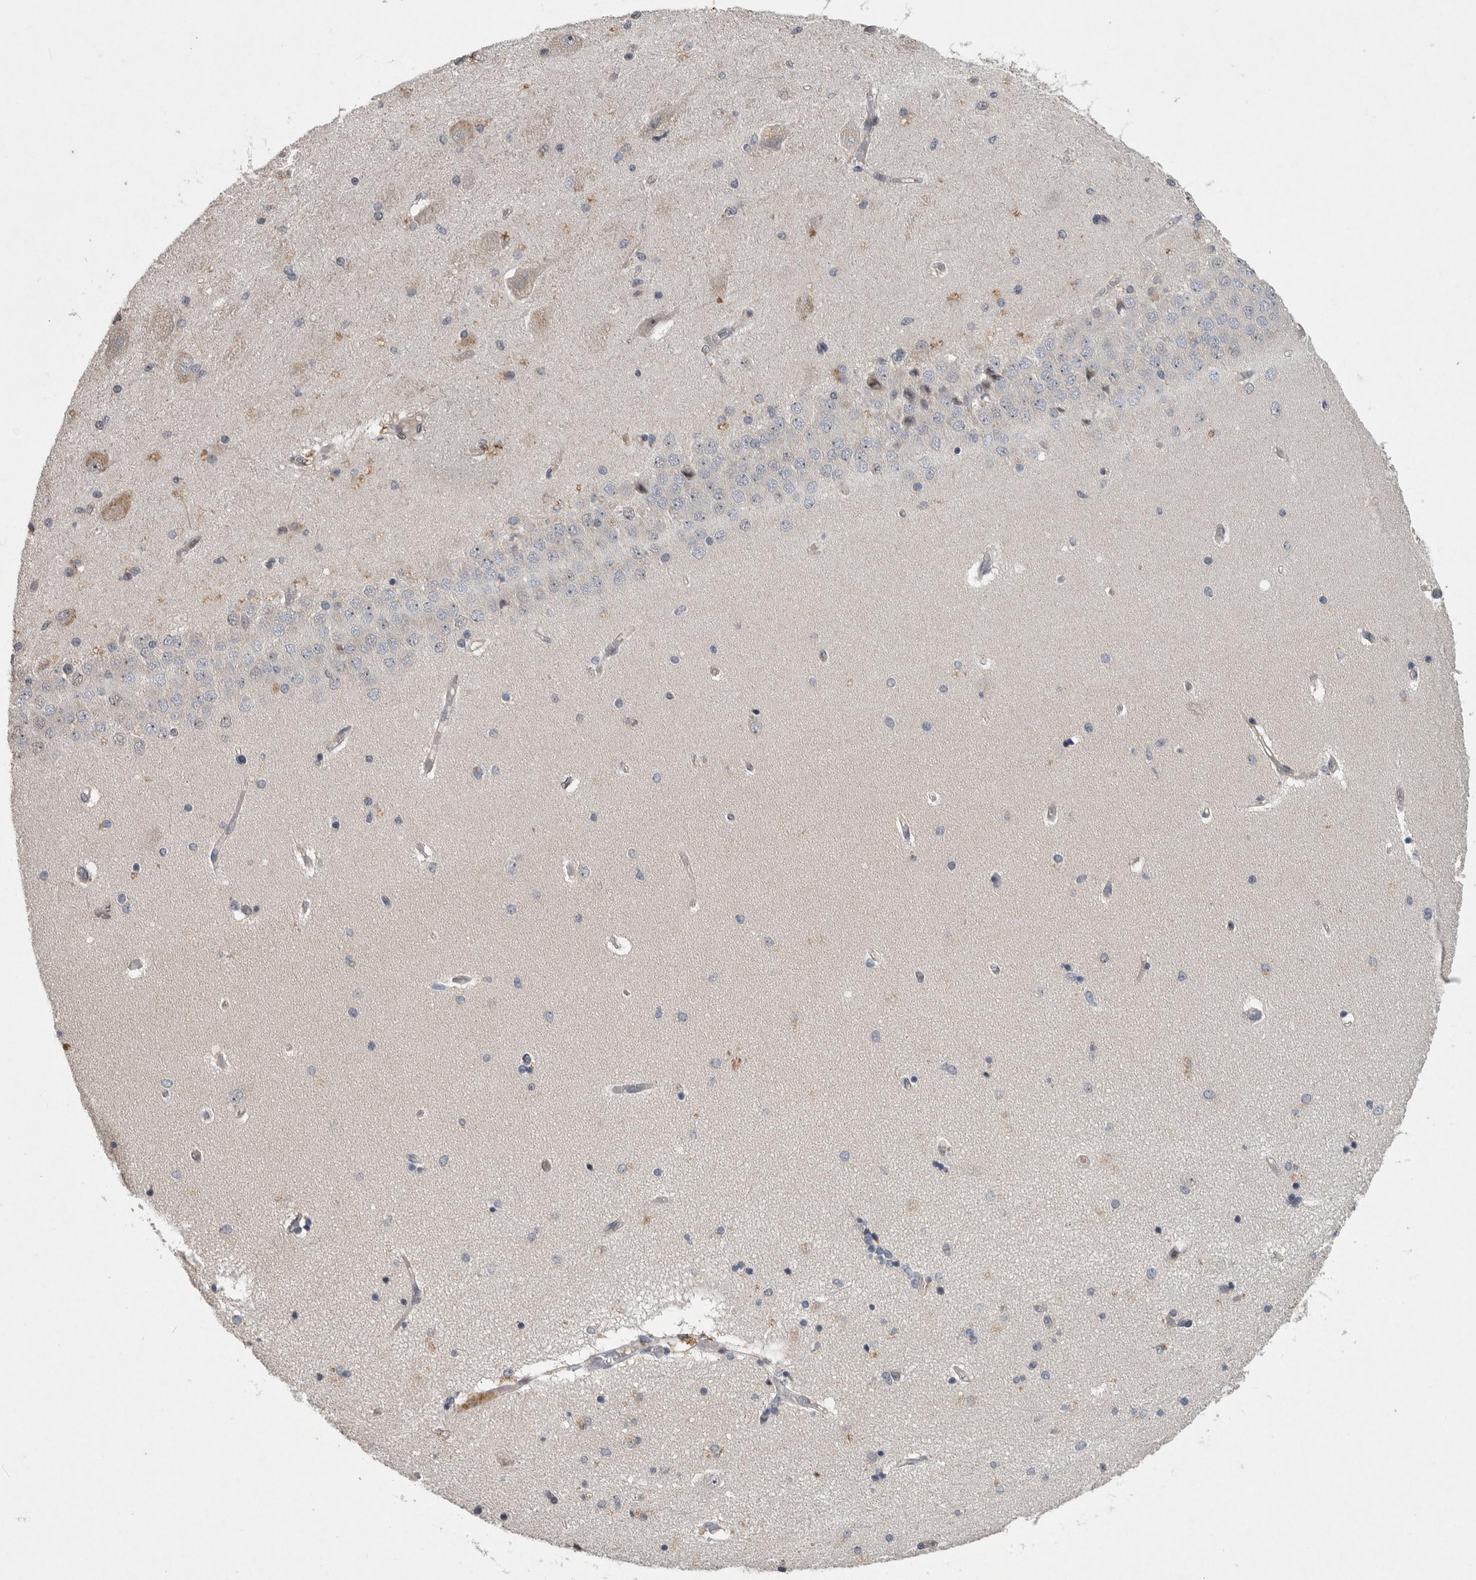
{"staining": {"intensity": "moderate", "quantity": "<25%", "location": "cytoplasmic/membranous"}, "tissue": "hippocampus", "cell_type": "Glial cells", "image_type": "normal", "snomed": [{"axis": "morphology", "description": "Normal tissue, NOS"}, {"axis": "topography", "description": "Hippocampus"}], "caption": "Glial cells show low levels of moderate cytoplasmic/membranous staining in about <25% of cells in benign hippocampus. Using DAB (3,3'-diaminobenzidine) (brown) and hematoxylin (blue) stains, captured at high magnification using brightfield microscopy.", "gene": "MAN2A1", "patient": {"sex": "female", "age": 54}}